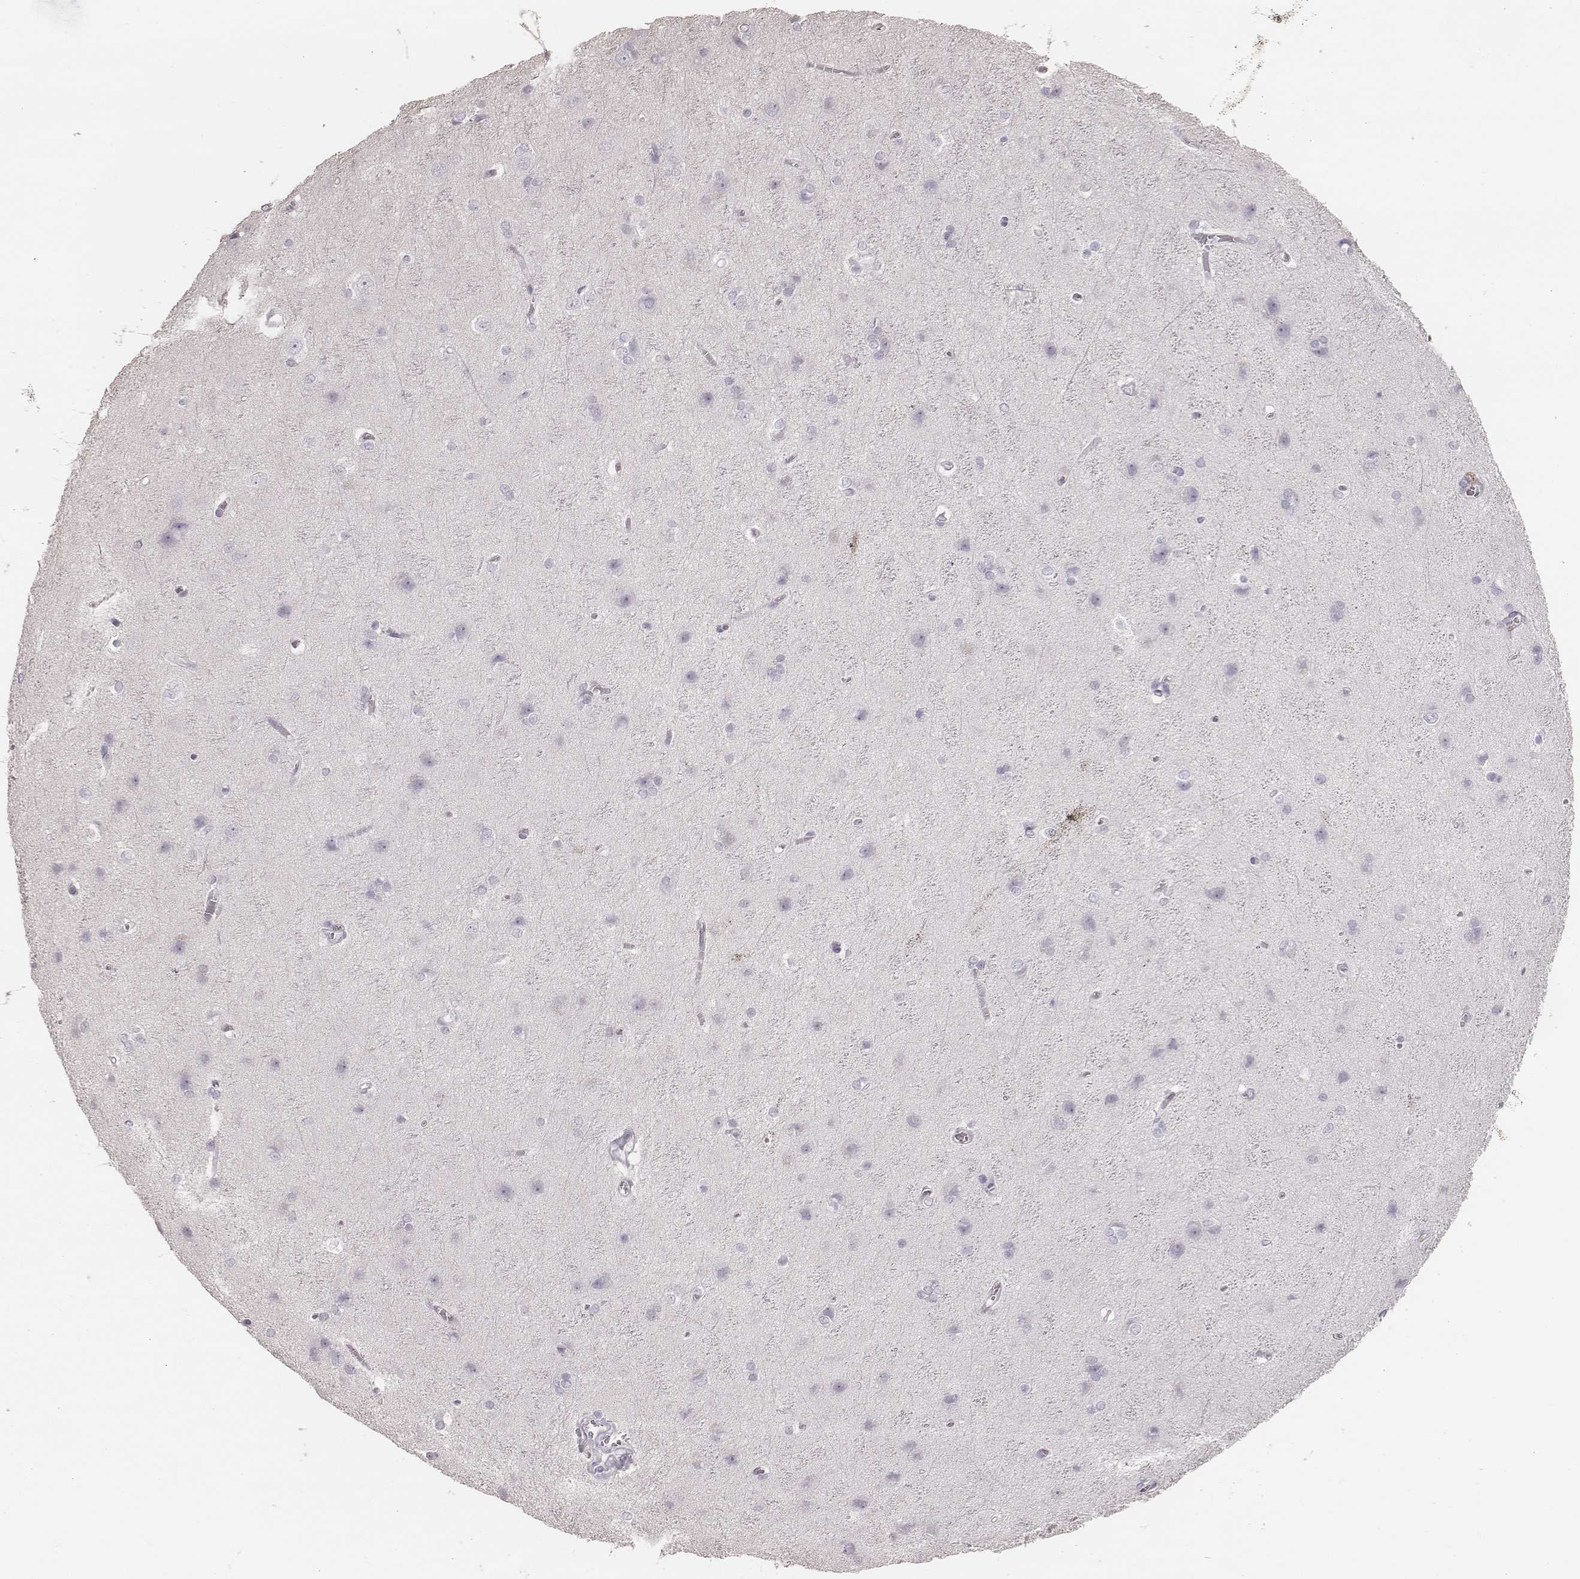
{"staining": {"intensity": "negative", "quantity": "none", "location": "none"}, "tissue": "cerebral cortex", "cell_type": "Endothelial cells", "image_type": "normal", "snomed": [{"axis": "morphology", "description": "Normal tissue, NOS"}, {"axis": "topography", "description": "Cerebral cortex"}], "caption": "Immunohistochemistry of normal cerebral cortex displays no expression in endothelial cells.", "gene": "ZP4", "patient": {"sex": "male", "age": 37}}